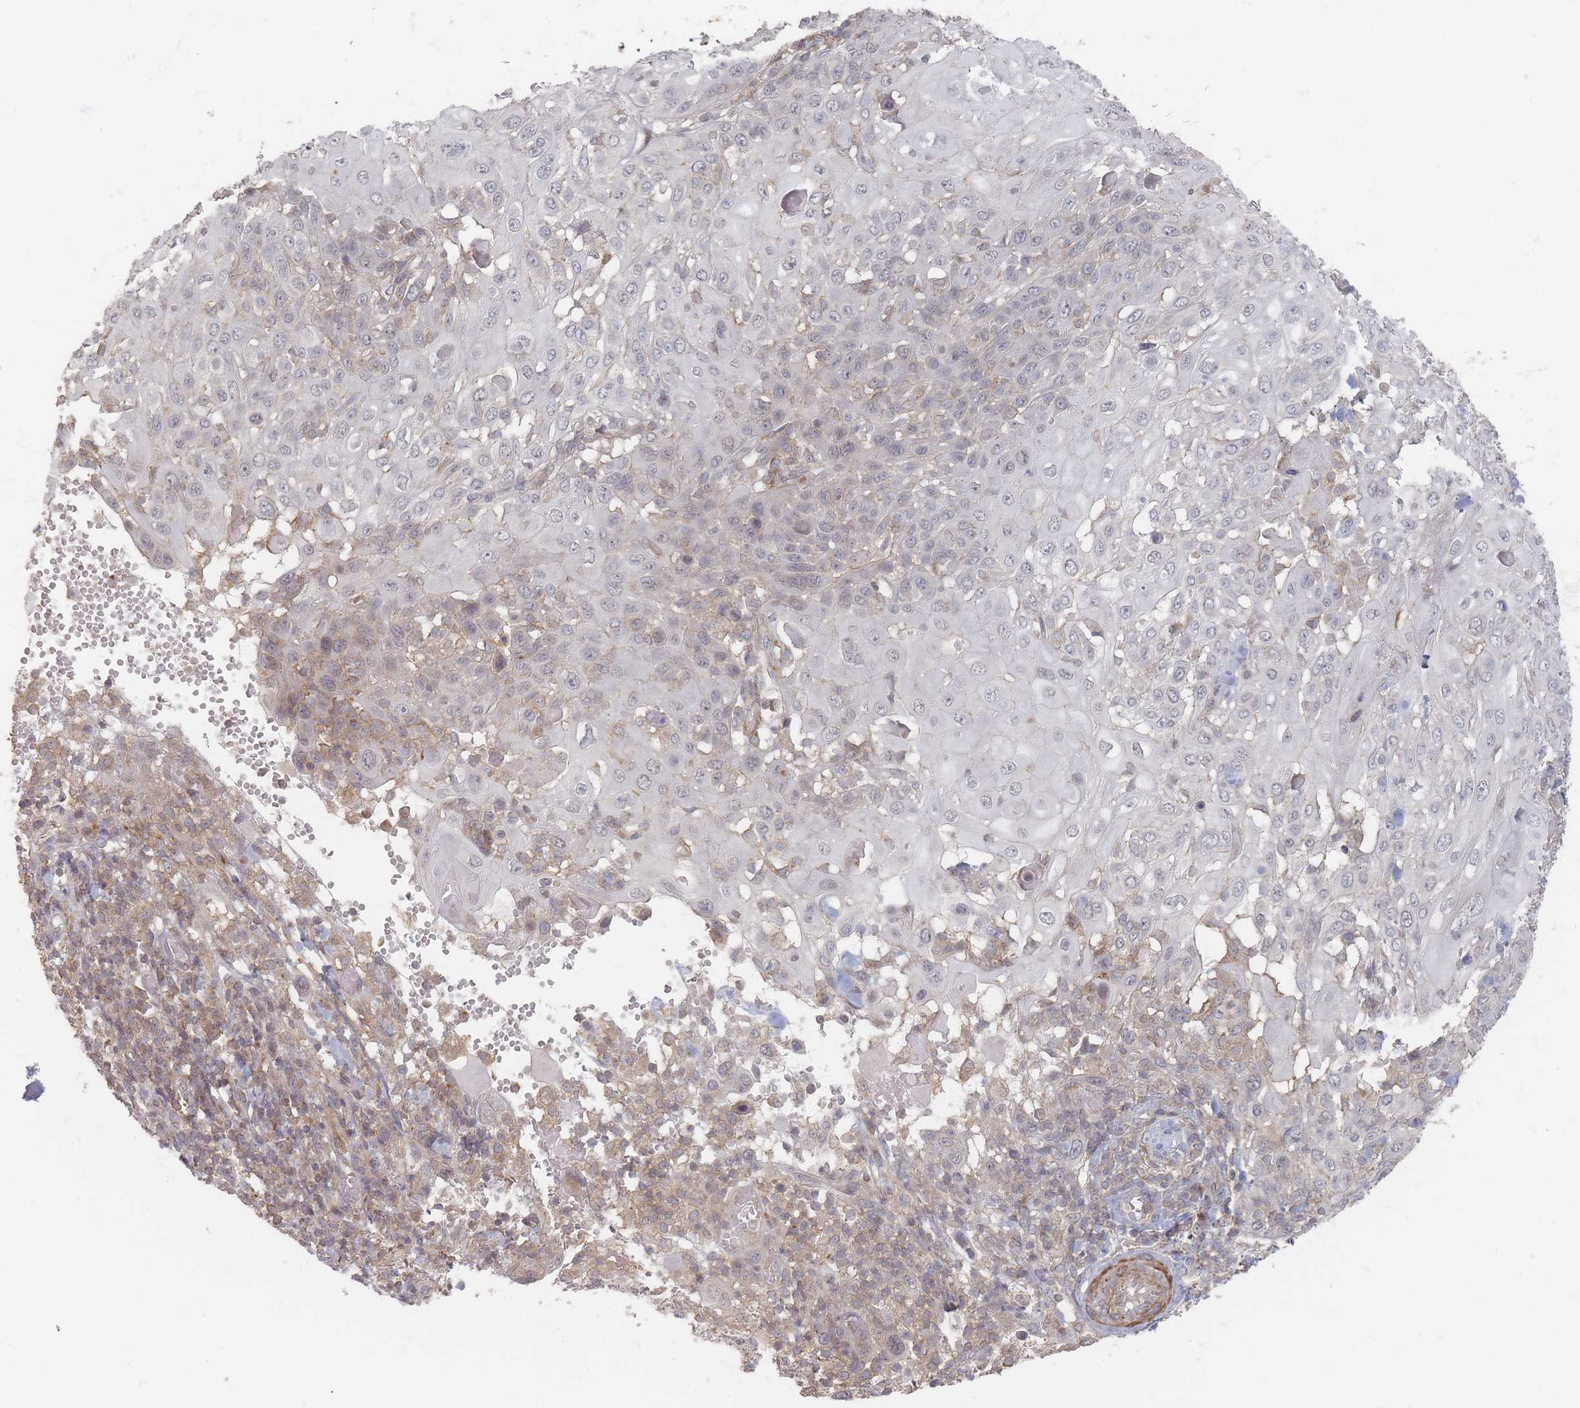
{"staining": {"intensity": "weak", "quantity": "<25%", "location": "cytoplasmic/membranous"}, "tissue": "skin cancer", "cell_type": "Tumor cells", "image_type": "cancer", "snomed": [{"axis": "morphology", "description": "Normal tissue, NOS"}, {"axis": "morphology", "description": "Squamous cell carcinoma, NOS"}, {"axis": "topography", "description": "Skin"}, {"axis": "topography", "description": "Cartilage tissue"}], "caption": "A high-resolution photomicrograph shows immunohistochemistry (IHC) staining of skin squamous cell carcinoma, which demonstrates no significant expression in tumor cells. The staining was performed using DAB to visualize the protein expression in brown, while the nuclei were stained in blue with hematoxylin (Magnification: 20x).", "gene": "GLE1", "patient": {"sex": "female", "age": 79}}